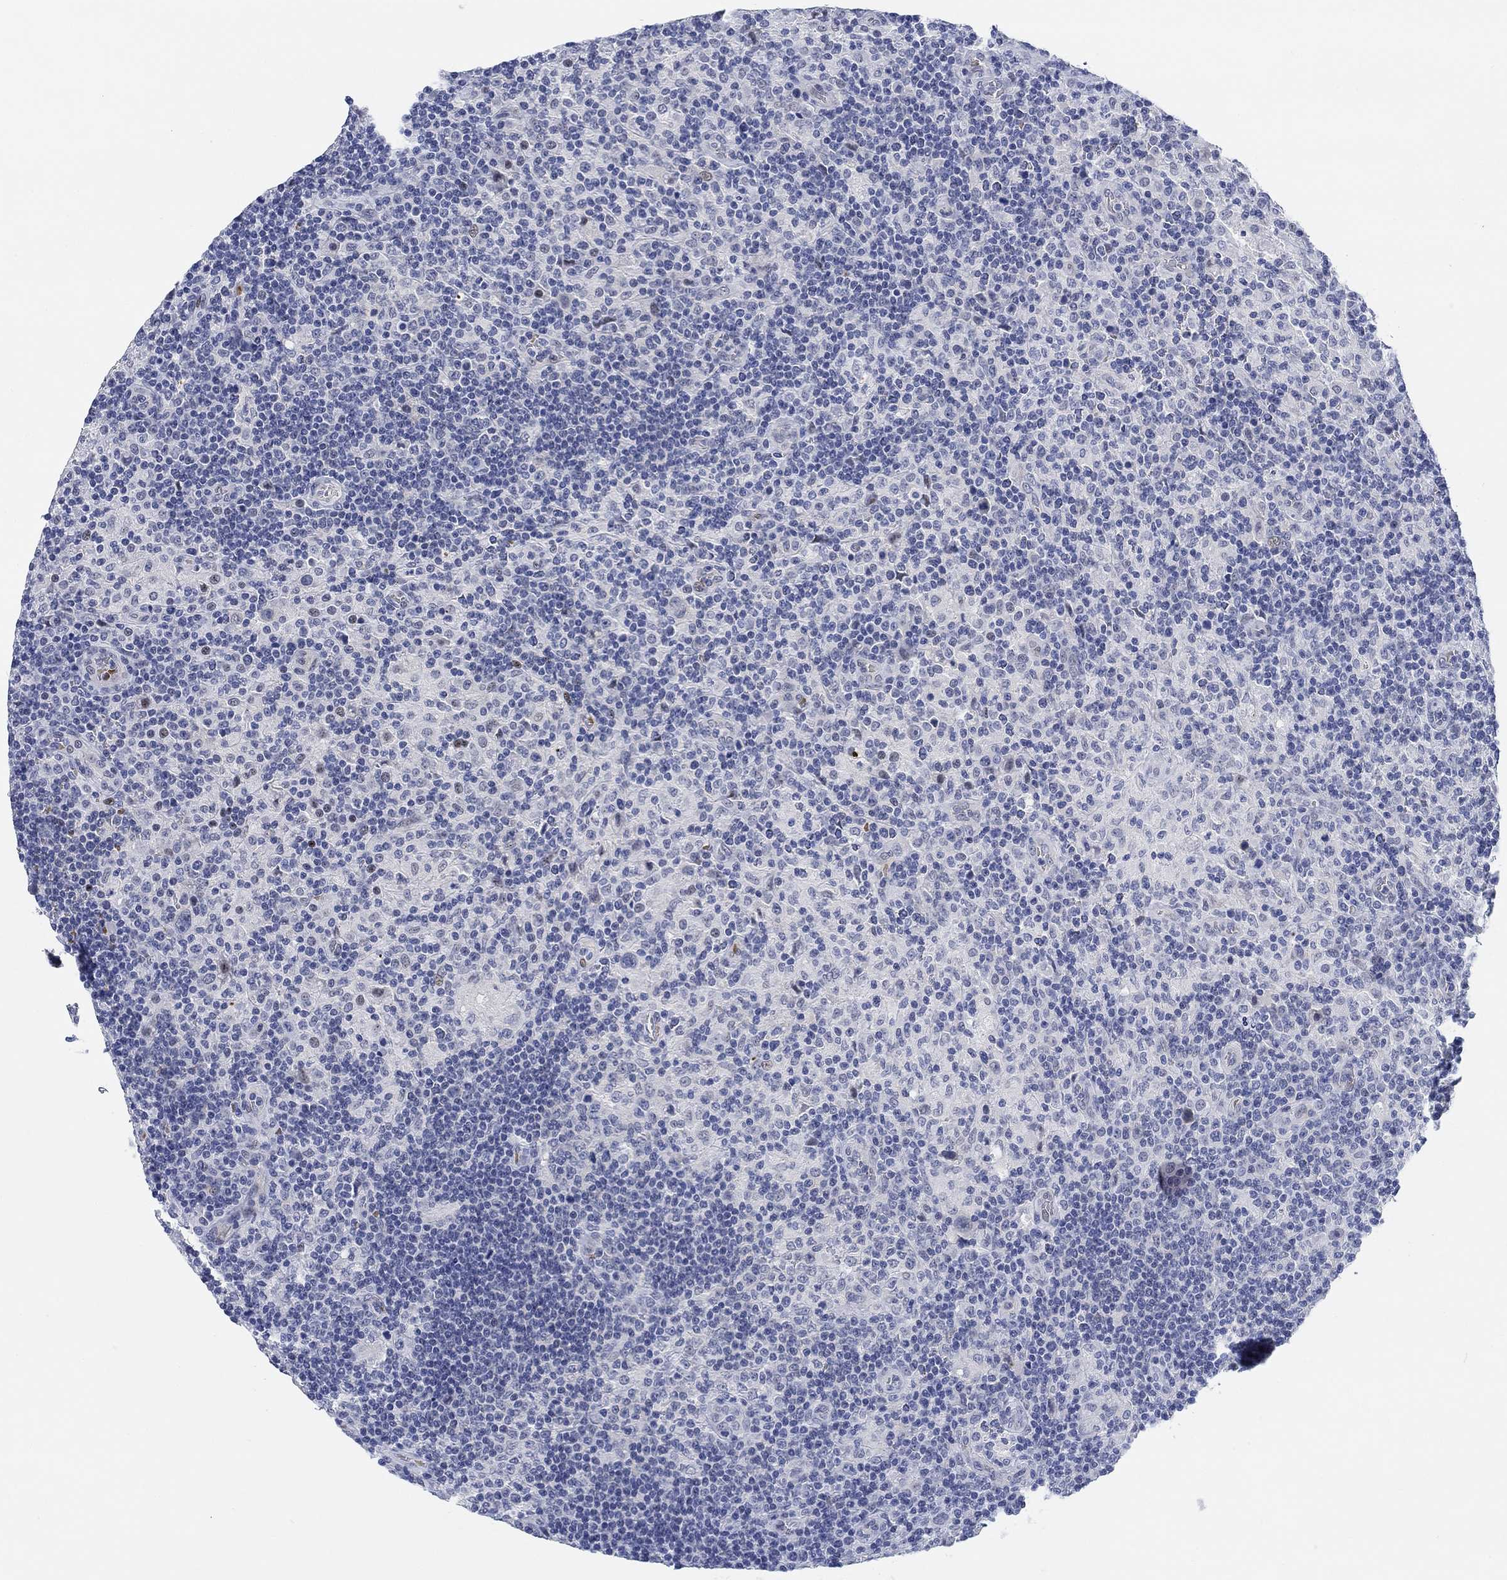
{"staining": {"intensity": "negative", "quantity": "none", "location": "none"}, "tissue": "lymphoma", "cell_type": "Tumor cells", "image_type": "cancer", "snomed": [{"axis": "morphology", "description": "Hodgkin's disease, NOS"}, {"axis": "topography", "description": "Lymph node"}], "caption": "A photomicrograph of lymphoma stained for a protein exhibits no brown staining in tumor cells. Nuclei are stained in blue.", "gene": "PAX6", "patient": {"sex": "male", "age": 70}}